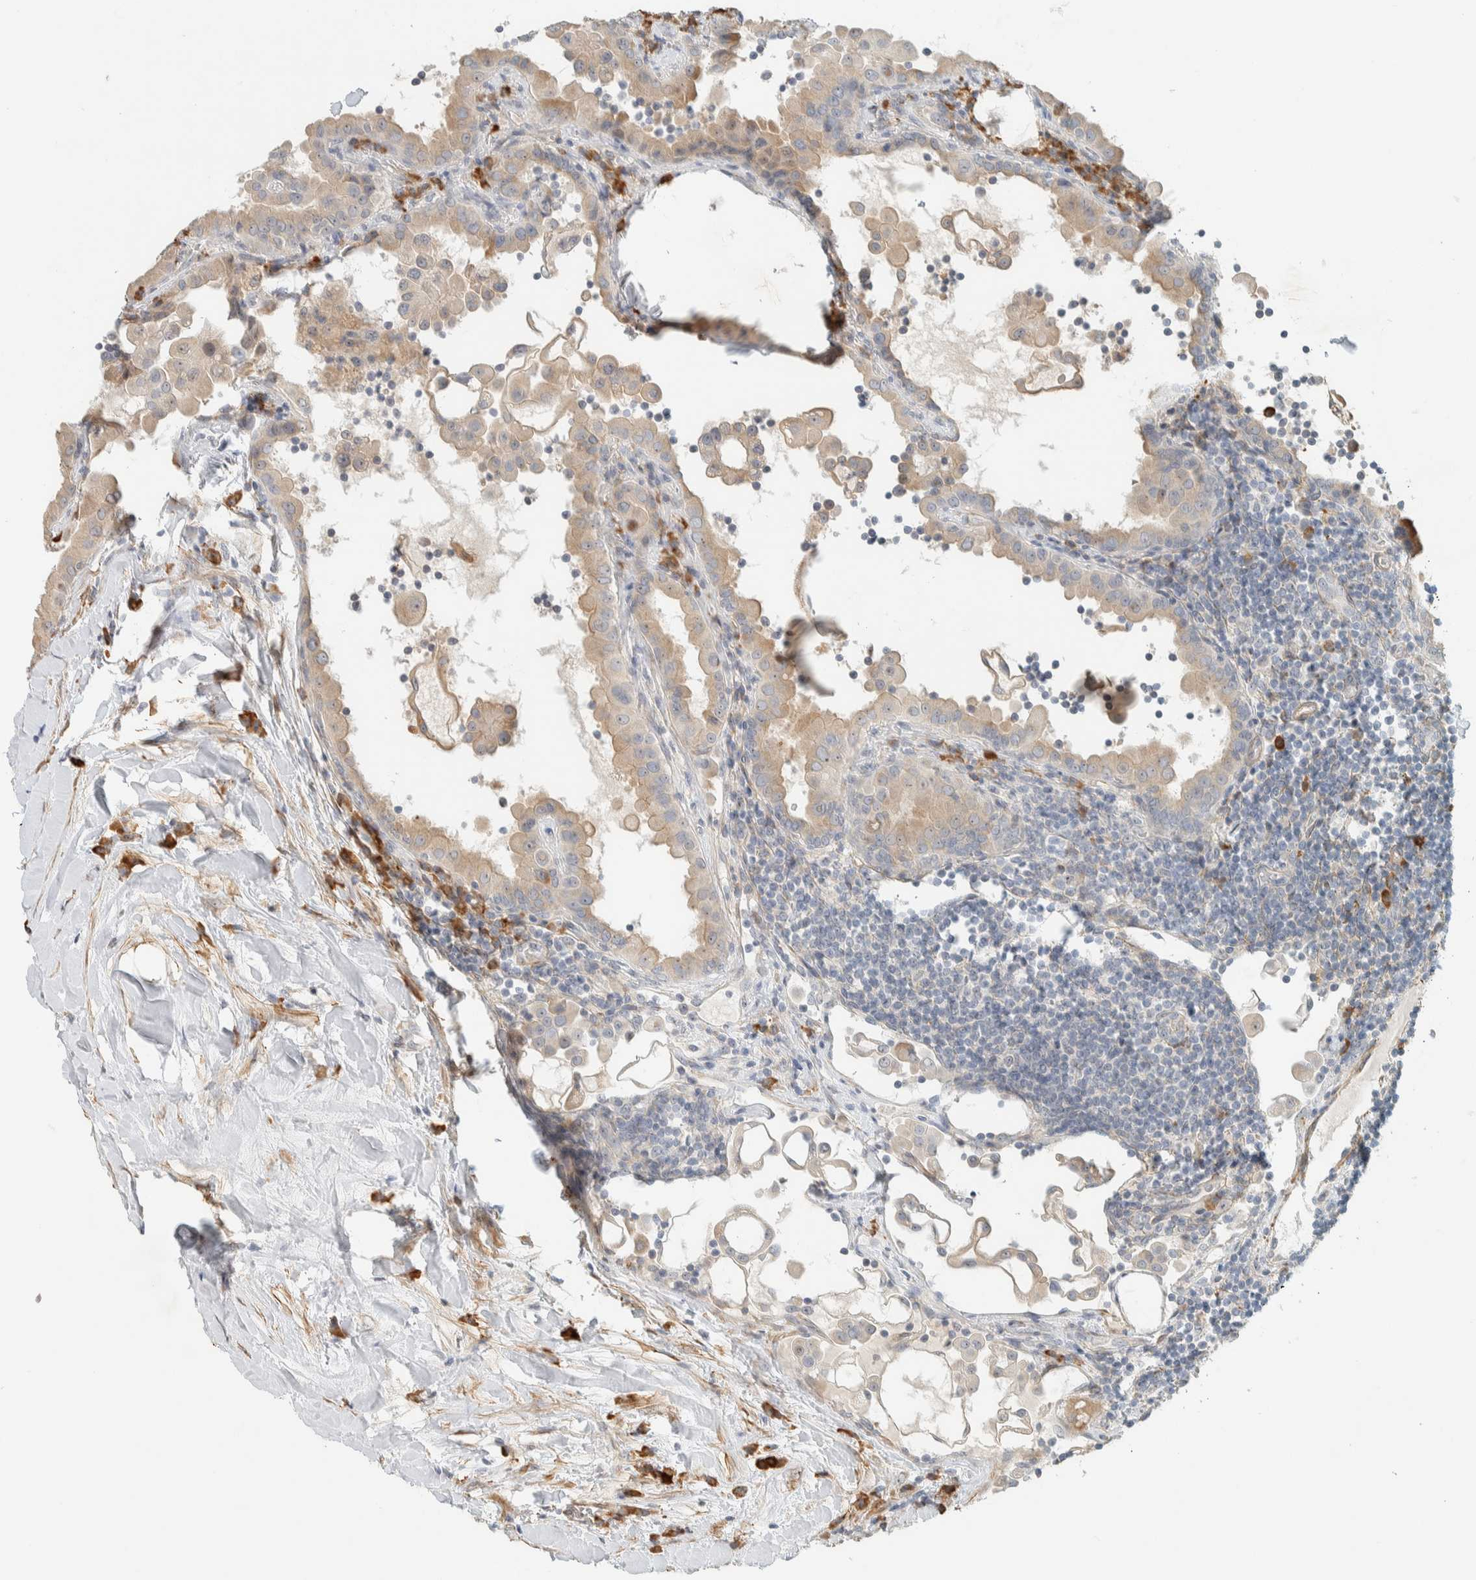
{"staining": {"intensity": "weak", "quantity": ">75%", "location": "cytoplasmic/membranous"}, "tissue": "thyroid cancer", "cell_type": "Tumor cells", "image_type": "cancer", "snomed": [{"axis": "morphology", "description": "Papillary adenocarcinoma, NOS"}, {"axis": "topography", "description": "Thyroid gland"}], "caption": "Immunohistochemistry image of neoplastic tissue: human thyroid cancer (papillary adenocarcinoma) stained using immunohistochemistry exhibits low levels of weak protein expression localized specifically in the cytoplasmic/membranous of tumor cells, appearing as a cytoplasmic/membranous brown color.", "gene": "KLHL40", "patient": {"sex": "male", "age": 33}}